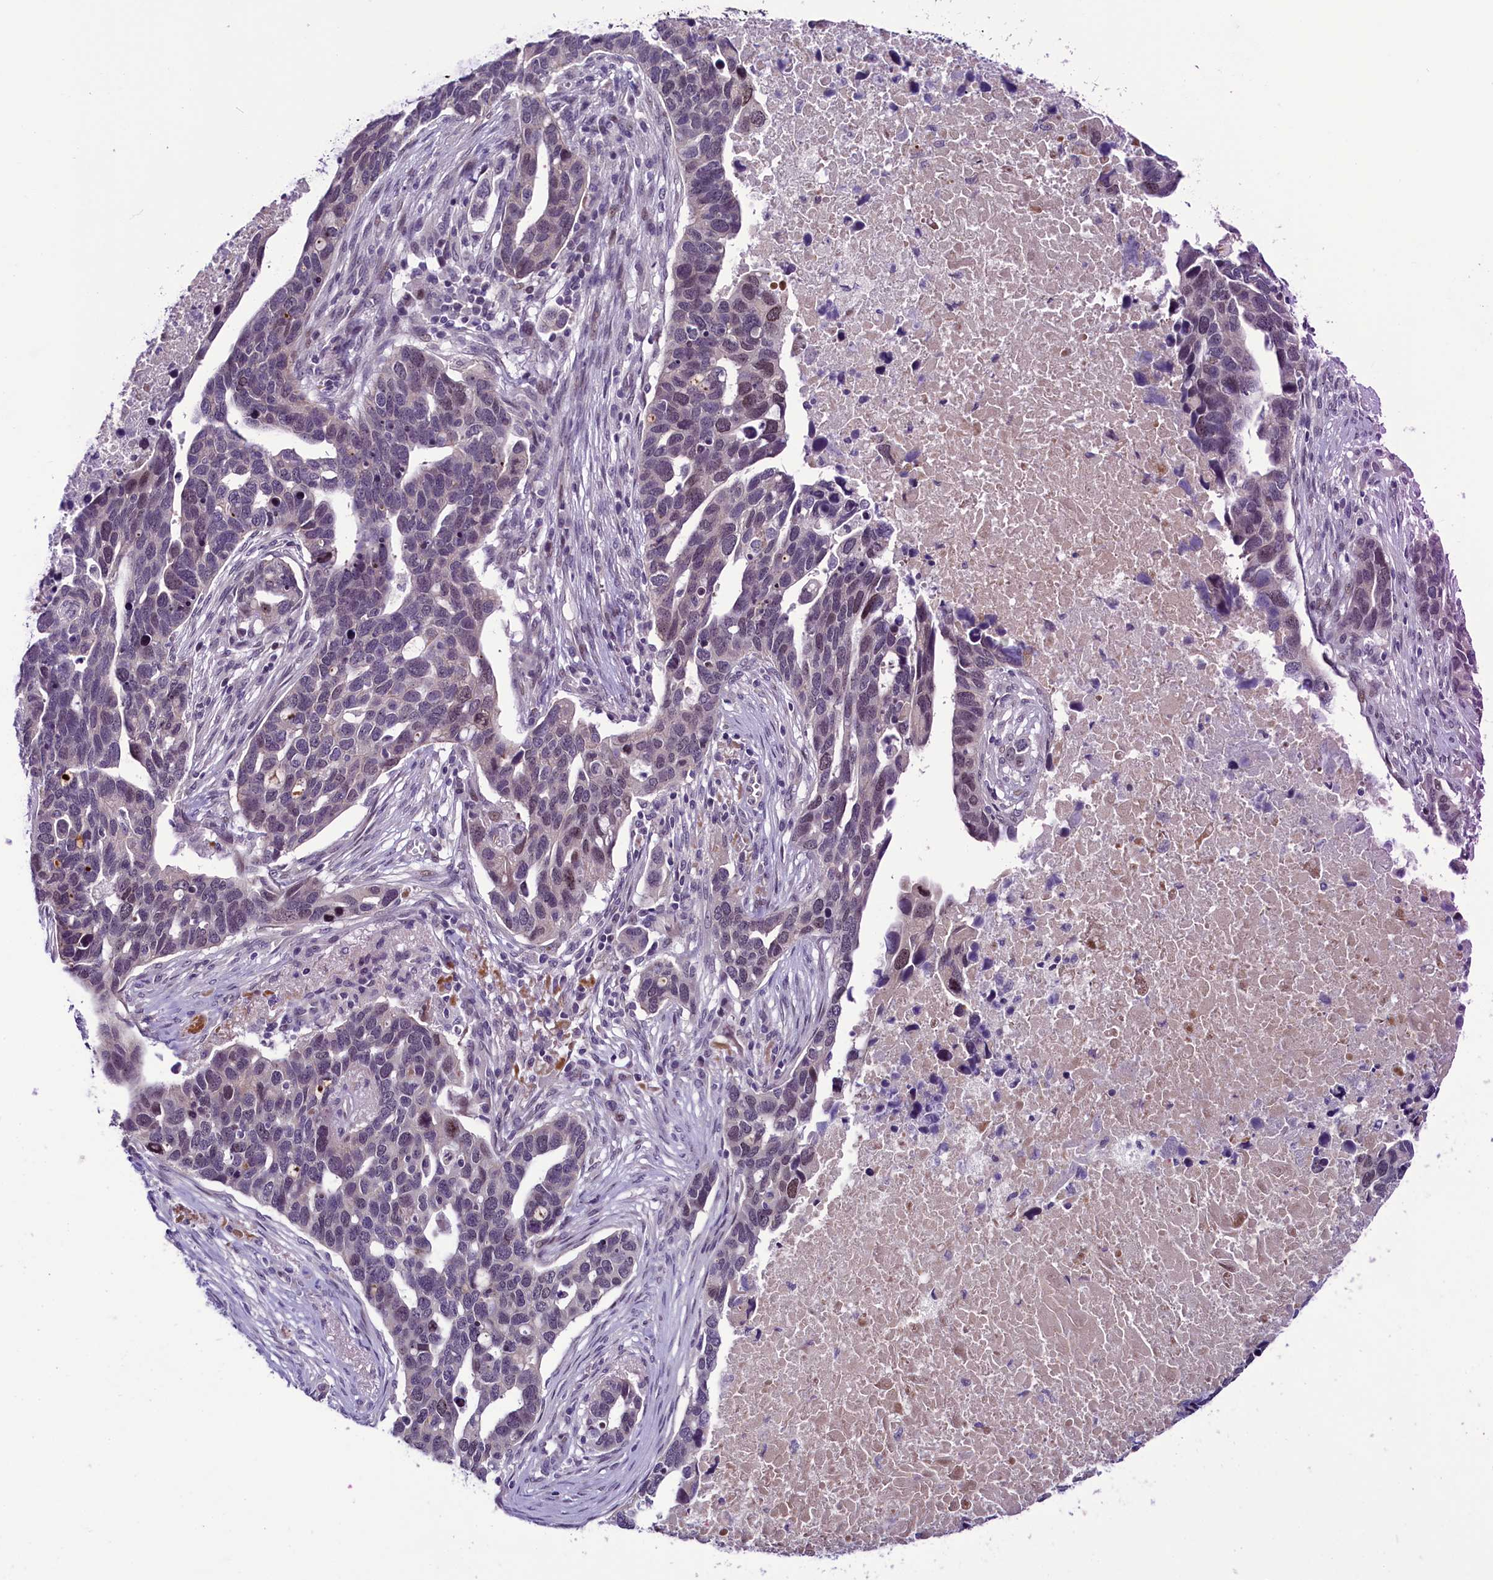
{"staining": {"intensity": "weak", "quantity": "<25%", "location": "nuclear"}, "tissue": "ovarian cancer", "cell_type": "Tumor cells", "image_type": "cancer", "snomed": [{"axis": "morphology", "description": "Cystadenocarcinoma, serous, NOS"}, {"axis": "topography", "description": "Ovary"}], "caption": "This is an immunohistochemistry (IHC) histopathology image of human ovarian cancer. There is no expression in tumor cells.", "gene": "CCDC106", "patient": {"sex": "female", "age": 54}}